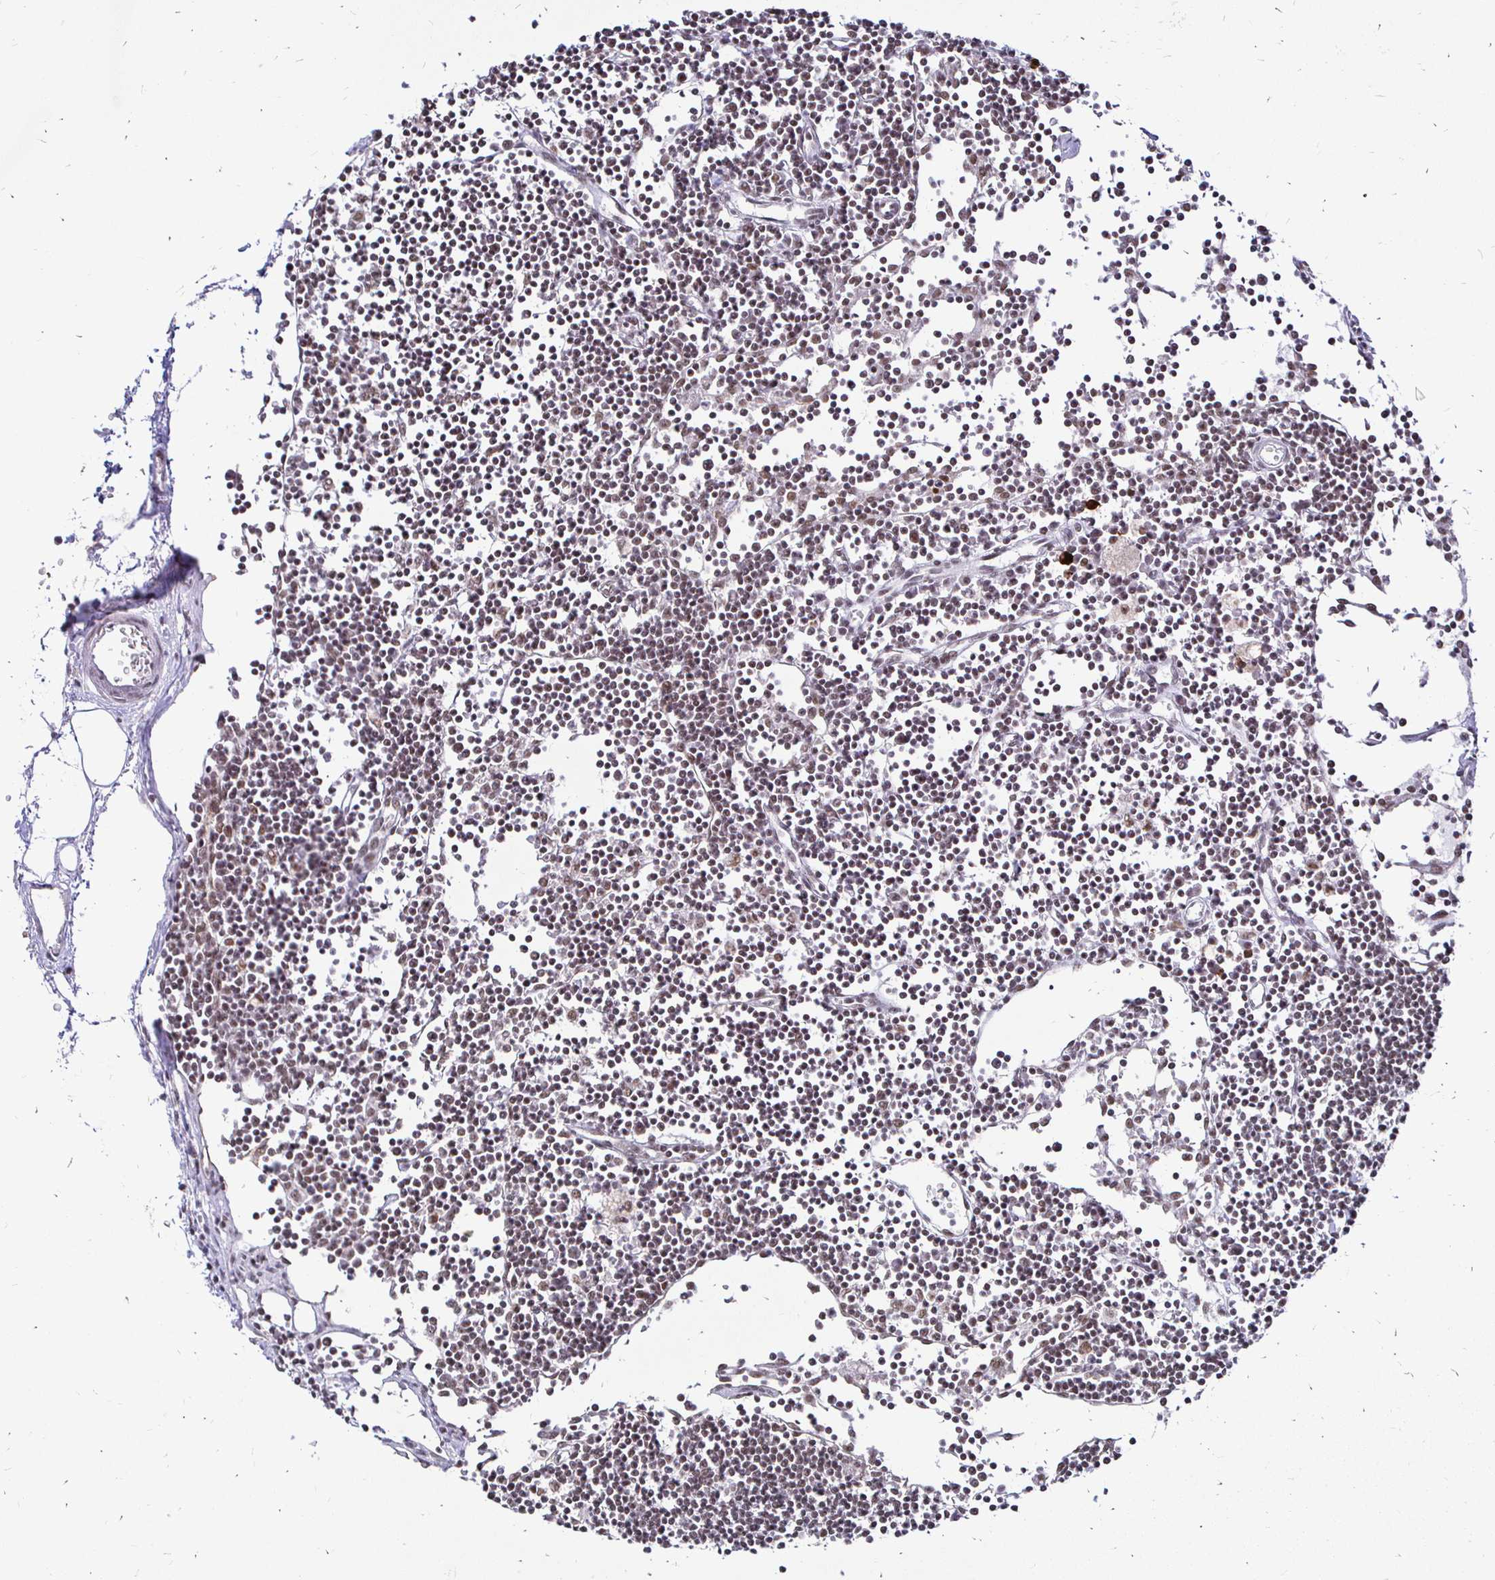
{"staining": {"intensity": "weak", "quantity": ">75%", "location": "nuclear"}, "tissue": "lymph node", "cell_type": "Germinal center cells", "image_type": "normal", "snomed": [{"axis": "morphology", "description": "Normal tissue, NOS"}, {"axis": "topography", "description": "Lymph node"}], "caption": "Germinal center cells demonstrate low levels of weak nuclear expression in about >75% of cells in unremarkable human lymph node.", "gene": "SIN3A", "patient": {"sex": "female", "age": 65}}